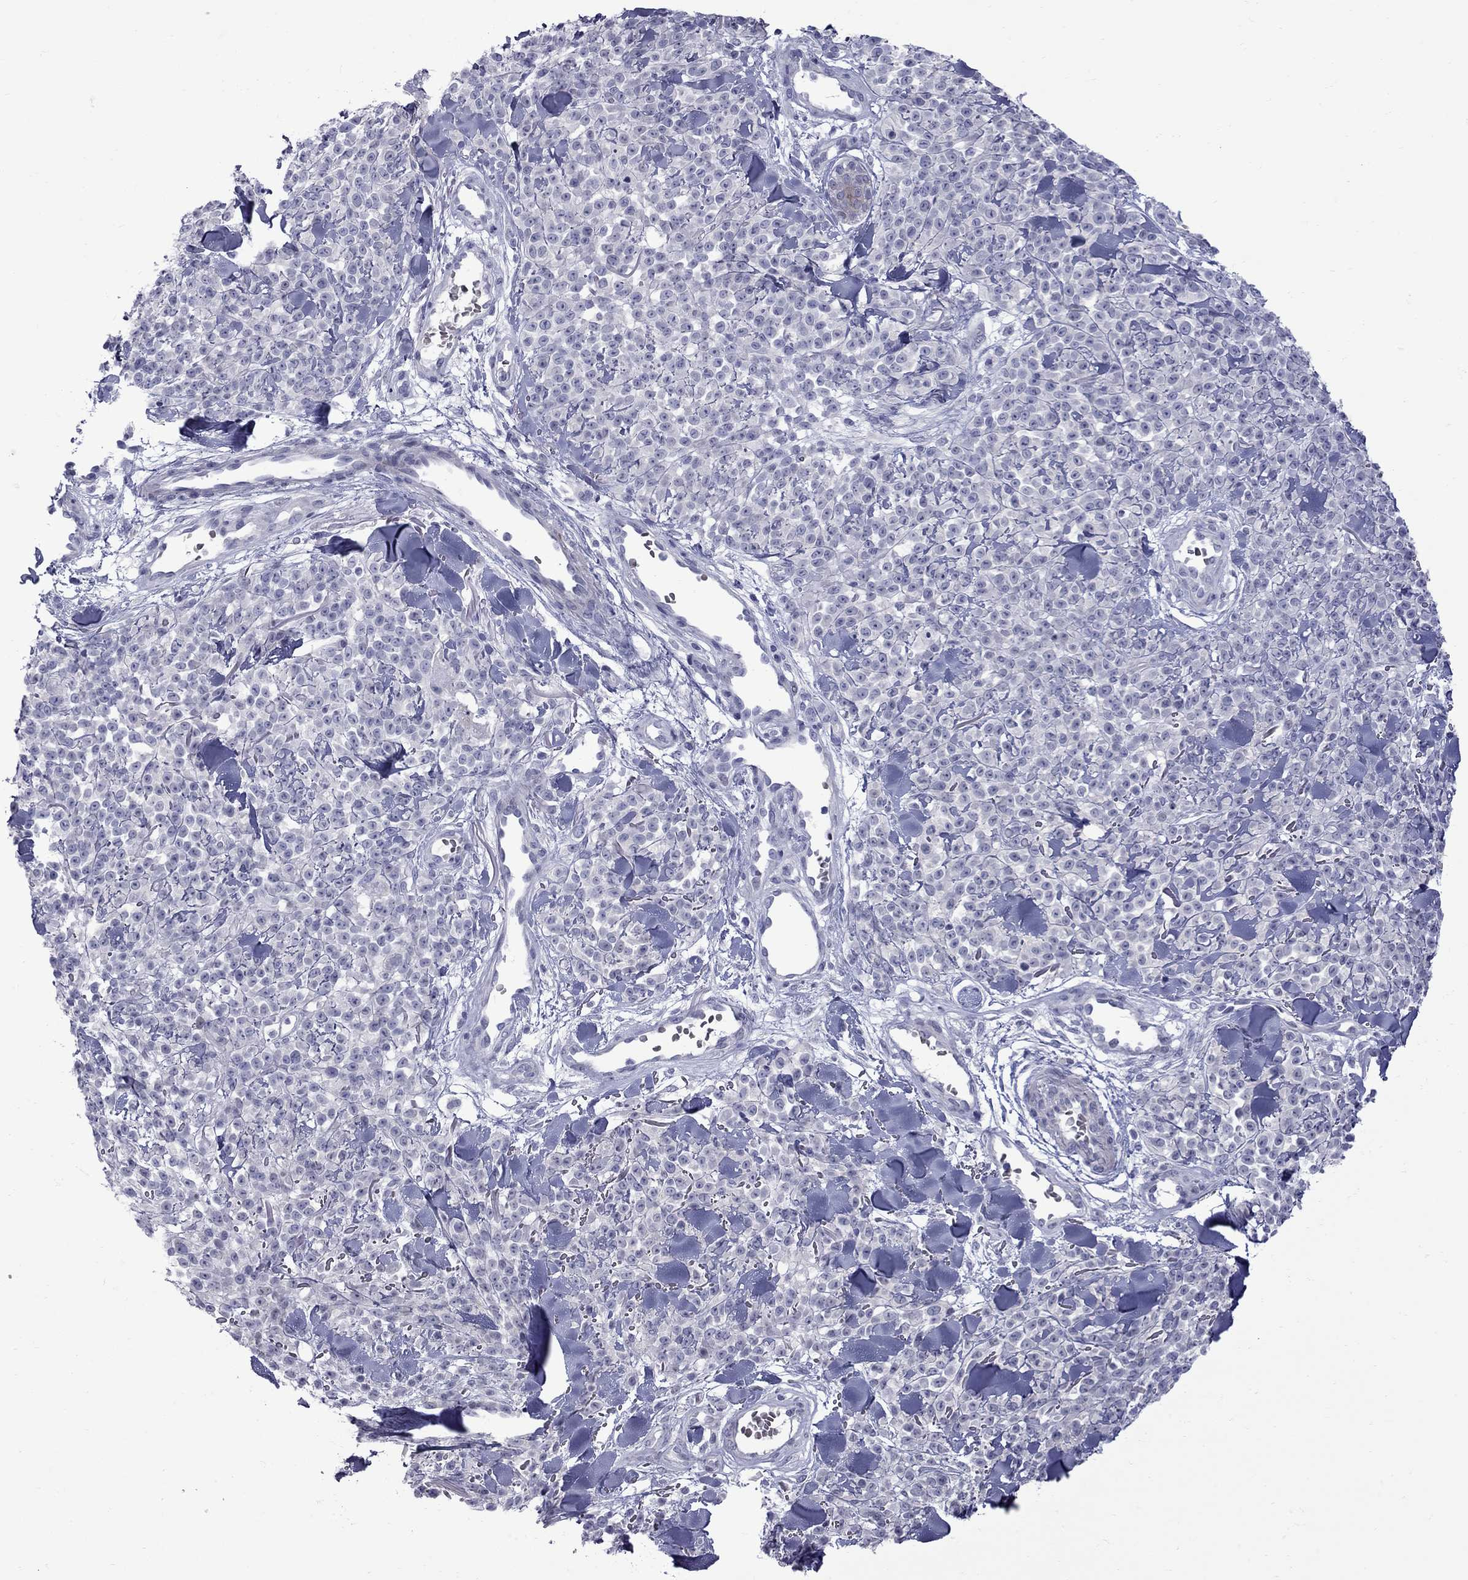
{"staining": {"intensity": "negative", "quantity": "none", "location": "none"}, "tissue": "melanoma", "cell_type": "Tumor cells", "image_type": "cancer", "snomed": [{"axis": "morphology", "description": "Malignant melanoma, NOS"}, {"axis": "topography", "description": "Skin"}, {"axis": "topography", "description": "Skin of trunk"}], "caption": "This micrograph is of melanoma stained with IHC to label a protein in brown with the nuclei are counter-stained blue. There is no expression in tumor cells.", "gene": "NRARP", "patient": {"sex": "male", "age": 74}}